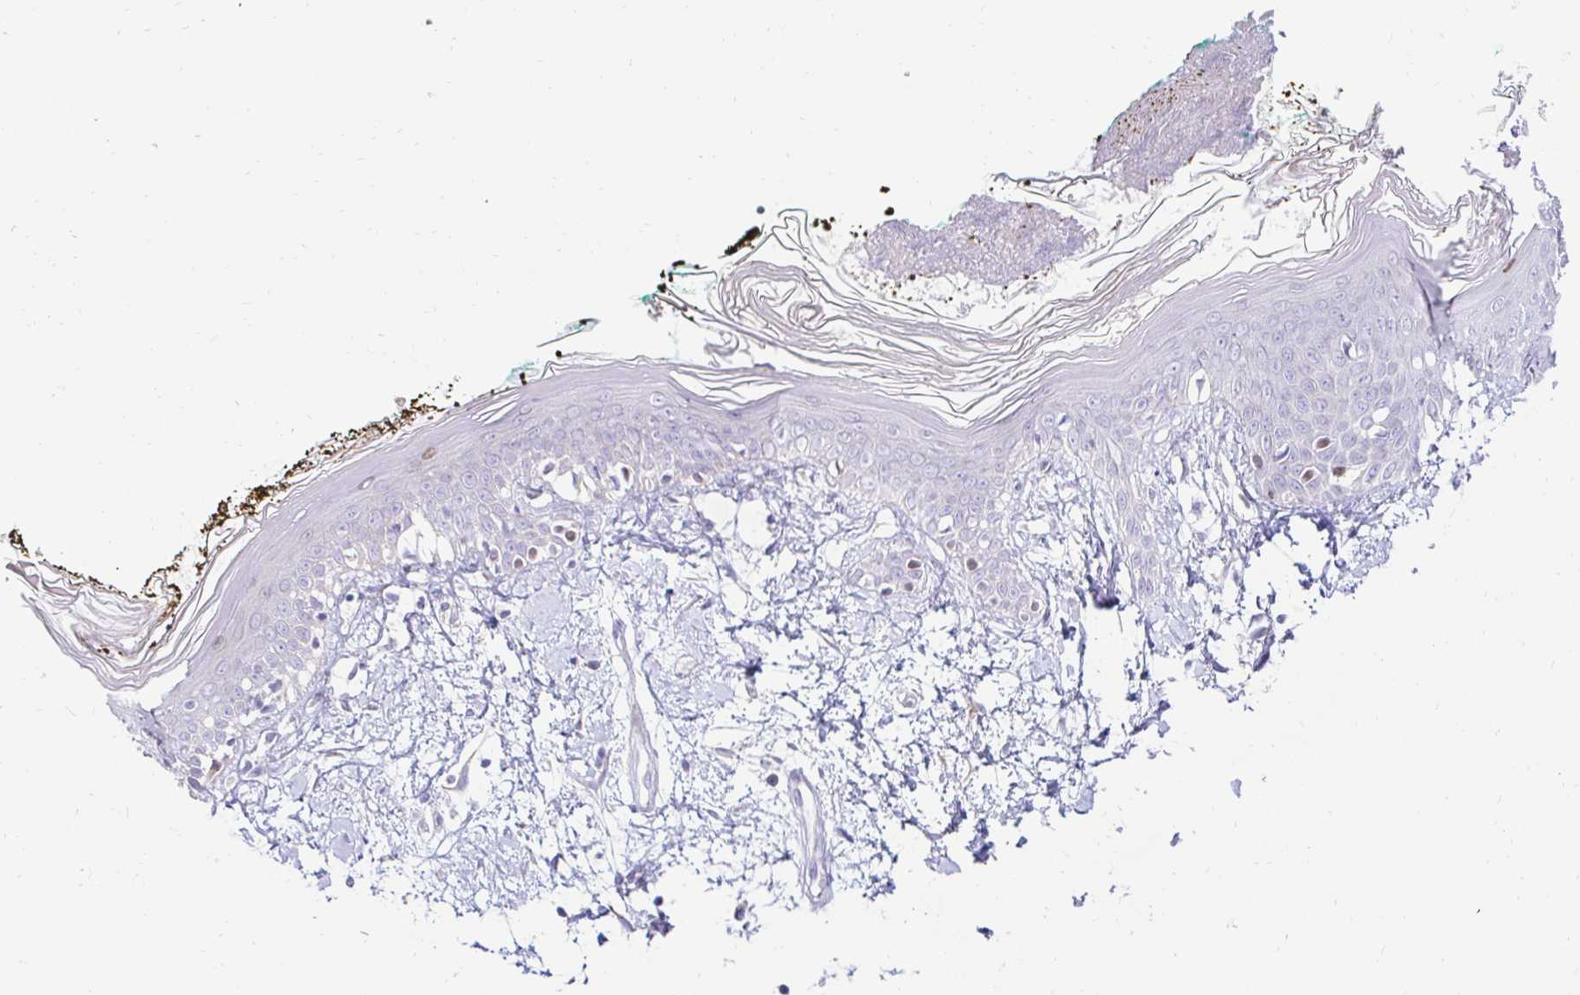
{"staining": {"intensity": "negative", "quantity": "none", "location": "none"}, "tissue": "skin", "cell_type": "Fibroblasts", "image_type": "normal", "snomed": [{"axis": "morphology", "description": "Normal tissue, NOS"}, {"axis": "topography", "description": "Skin"}], "caption": "High magnification brightfield microscopy of unremarkable skin stained with DAB (brown) and counterstained with hematoxylin (blue): fibroblasts show no significant expression. (Immunohistochemistry, brightfield microscopy, high magnification).", "gene": "CAPSL", "patient": {"sex": "female", "age": 34}}